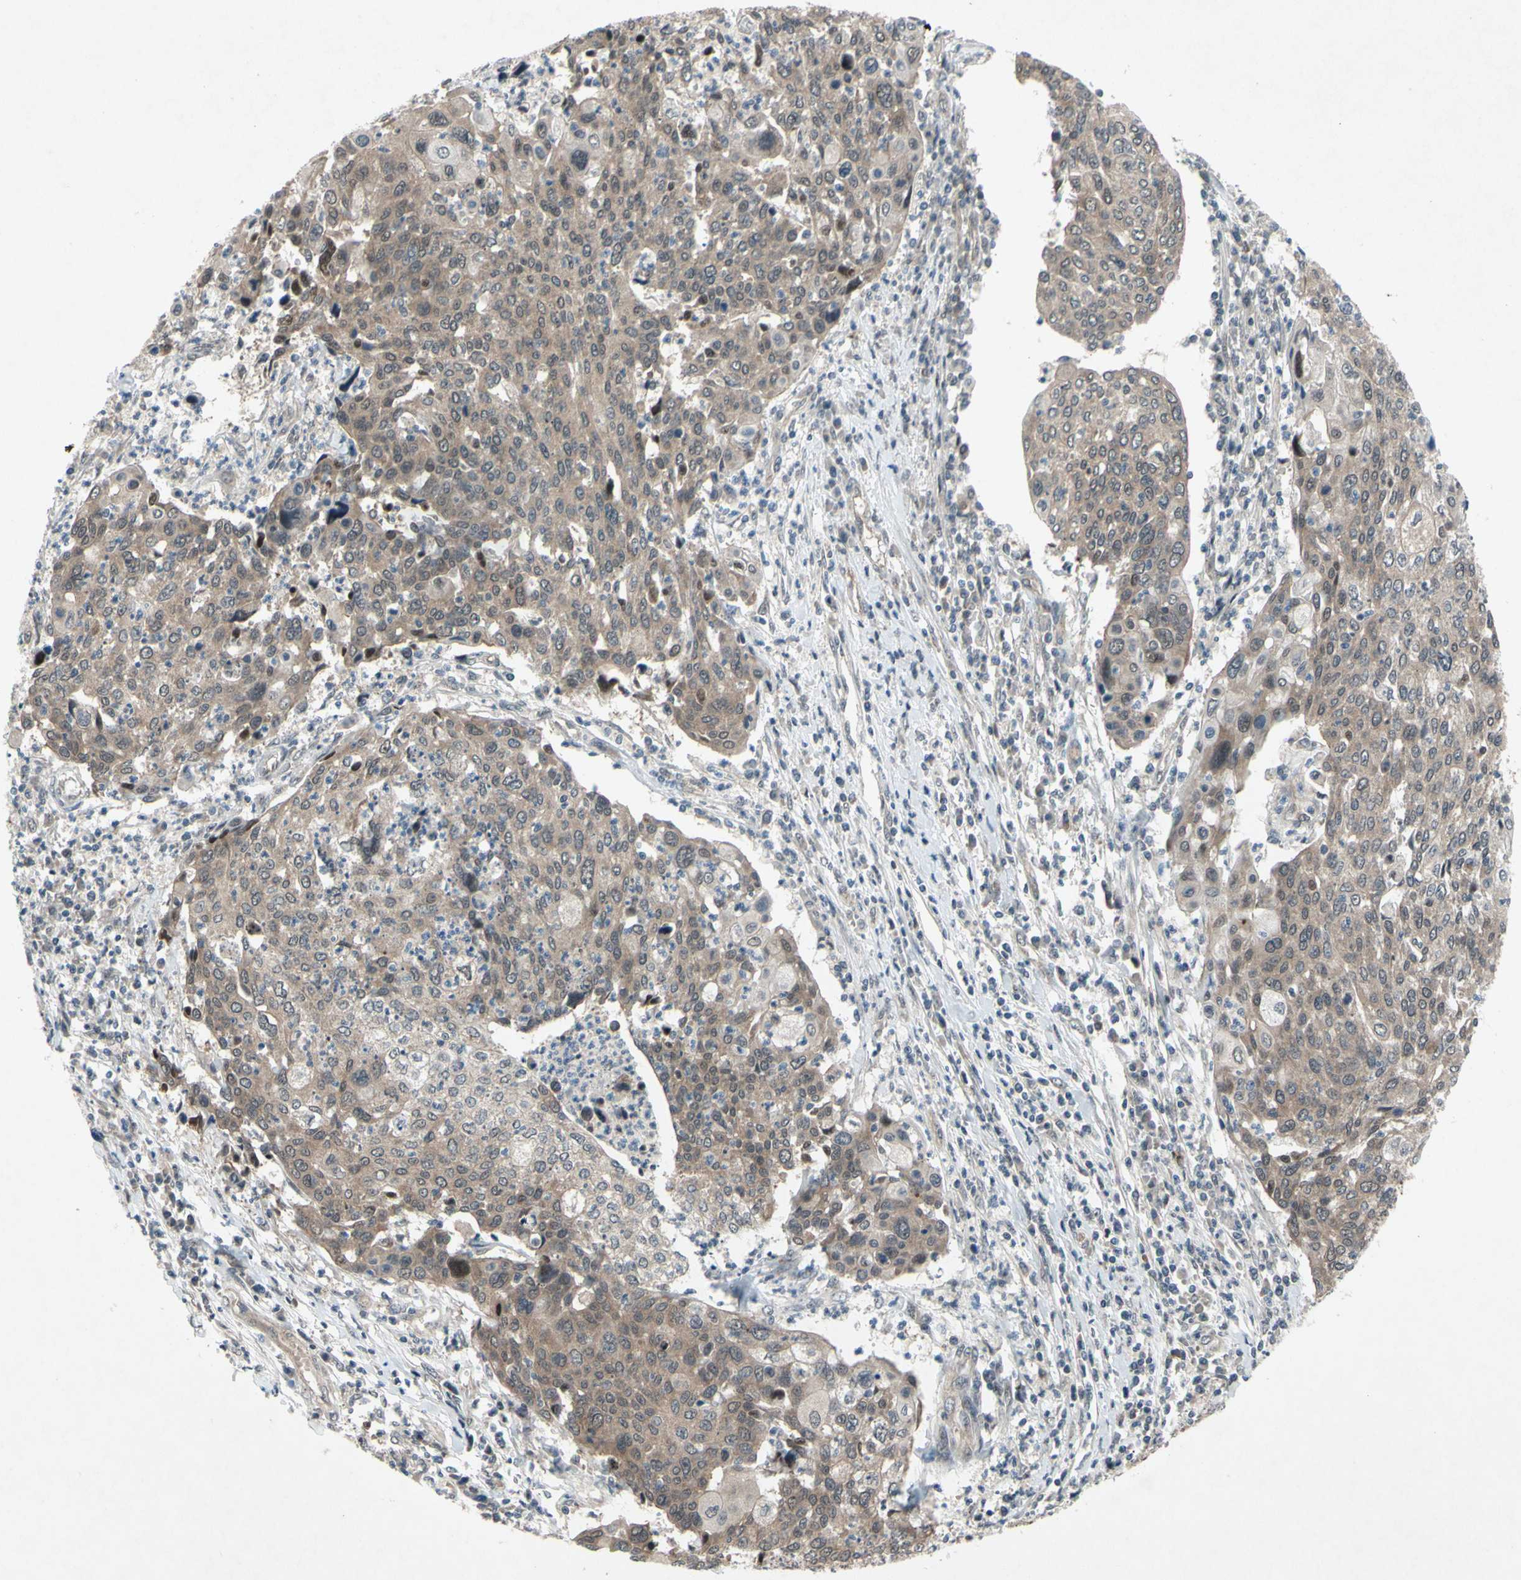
{"staining": {"intensity": "weak", "quantity": ">75%", "location": "cytoplasmic/membranous"}, "tissue": "cervical cancer", "cell_type": "Tumor cells", "image_type": "cancer", "snomed": [{"axis": "morphology", "description": "Squamous cell carcinoma, NOS"}, {"axis": "topography", "description": "Cervix"}], "caption": "Protein staining demonstrates weak cytoplasmic/membranous expression in approximately >75% of tumor cells in cervical squamous cell carcinoma. The protein is shown in brown color, while the nuclei are stained blue.", "gene": "TRDMT1", "patient": {"sex": "female", "age": 40}}